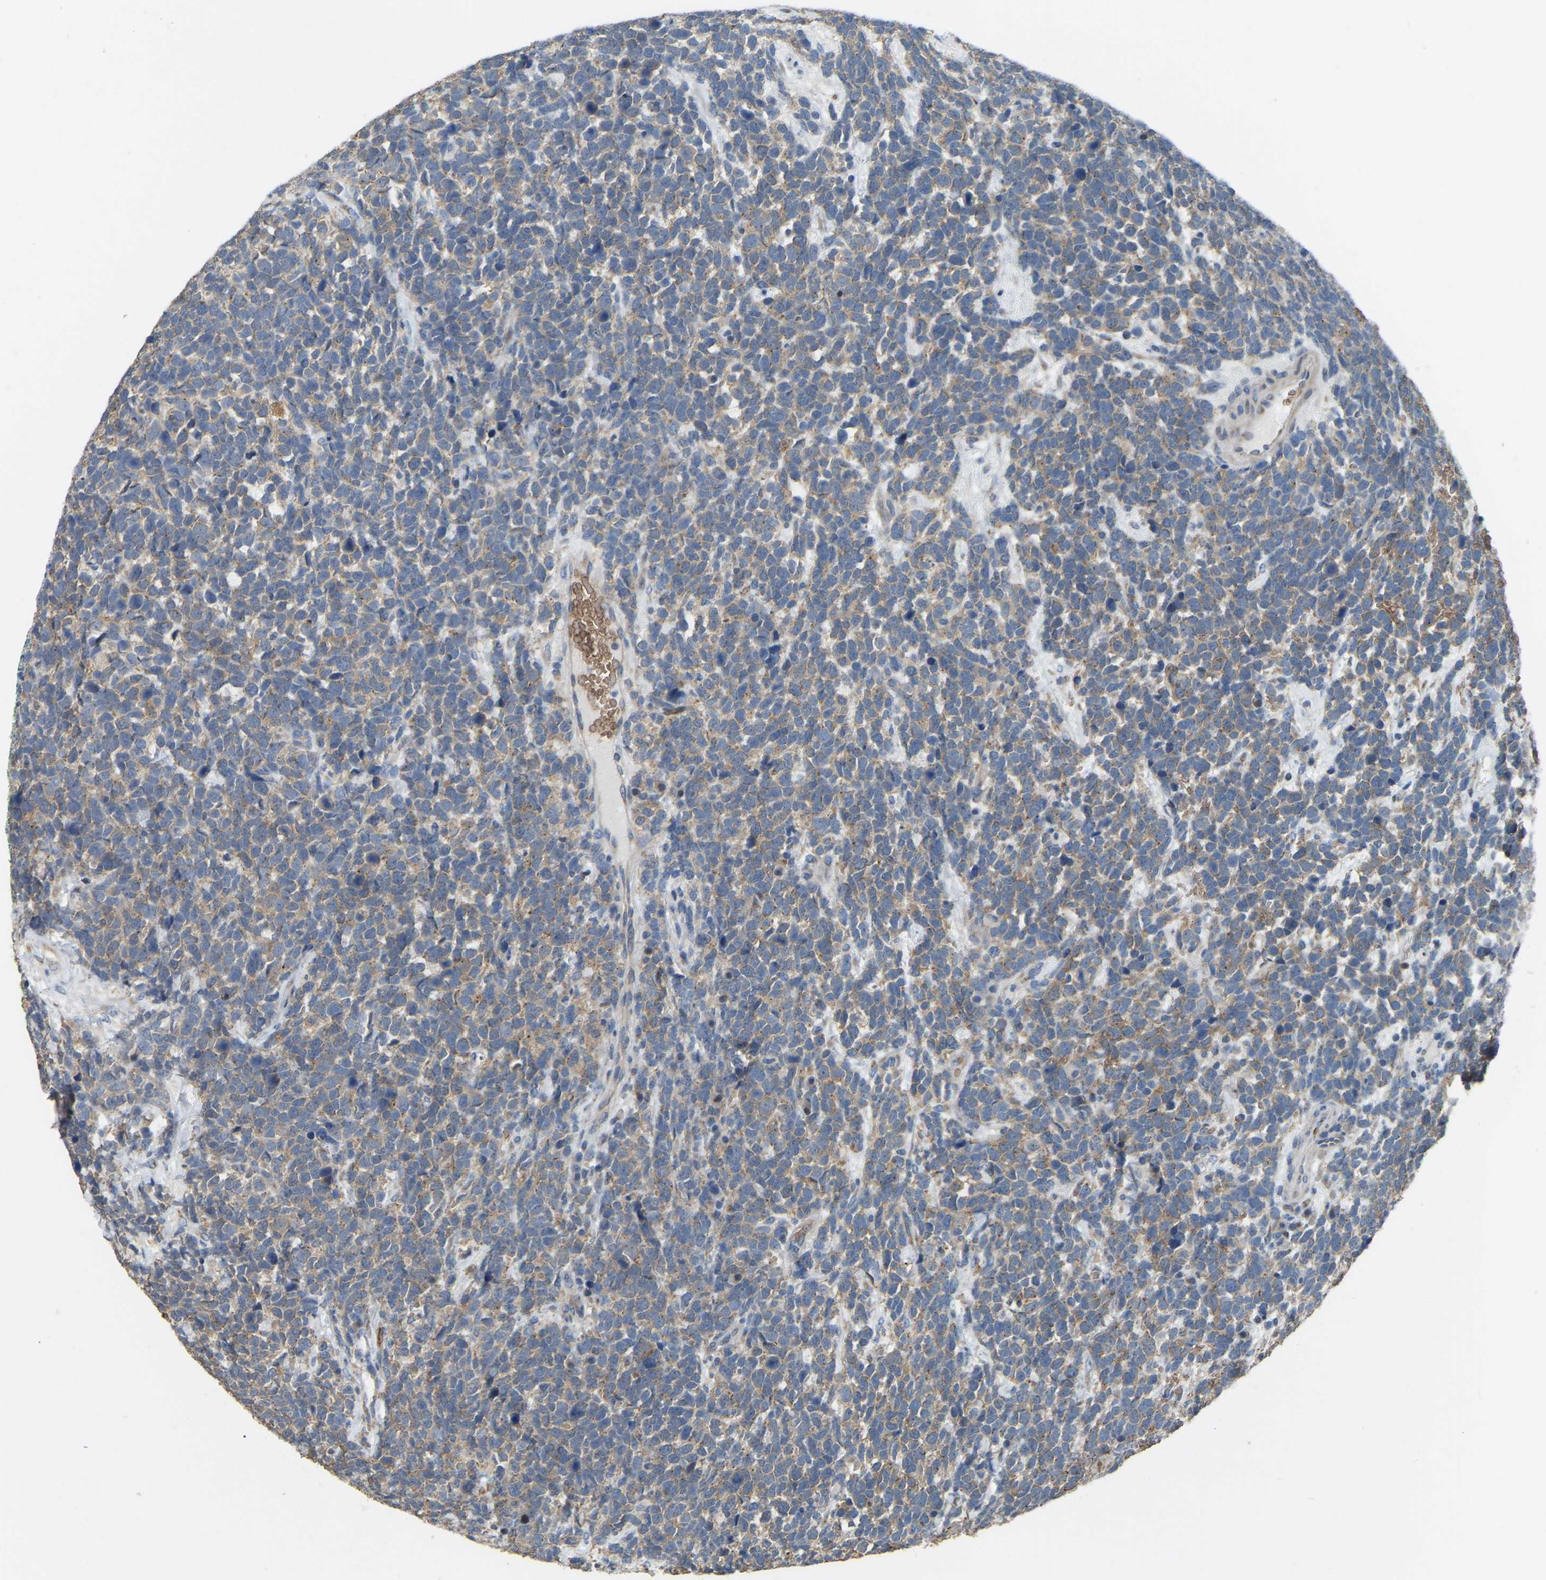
{"staining": {"intensity": "moderate", "quantity": ">75%", "location": "cytoplasmic/membranous"}, "tissue": "urothelial cancer", "cell_type": "Tumor cells", "image_type": "cancer", "snomed": [{"axis": "morphology", "description": "Urothelial carcinoma, High grade"}, {"axis": "topography", "description": "Urinary bladder"}], "caption": "A photomicrograph of human urothelial carcinoma (high-grade) stained for a protein exhibits moderate cytoplasmic/membranous brown staining in tumor cells.", "gene": "CFAP298", "patient": {"sex": "female", "age": 82}}